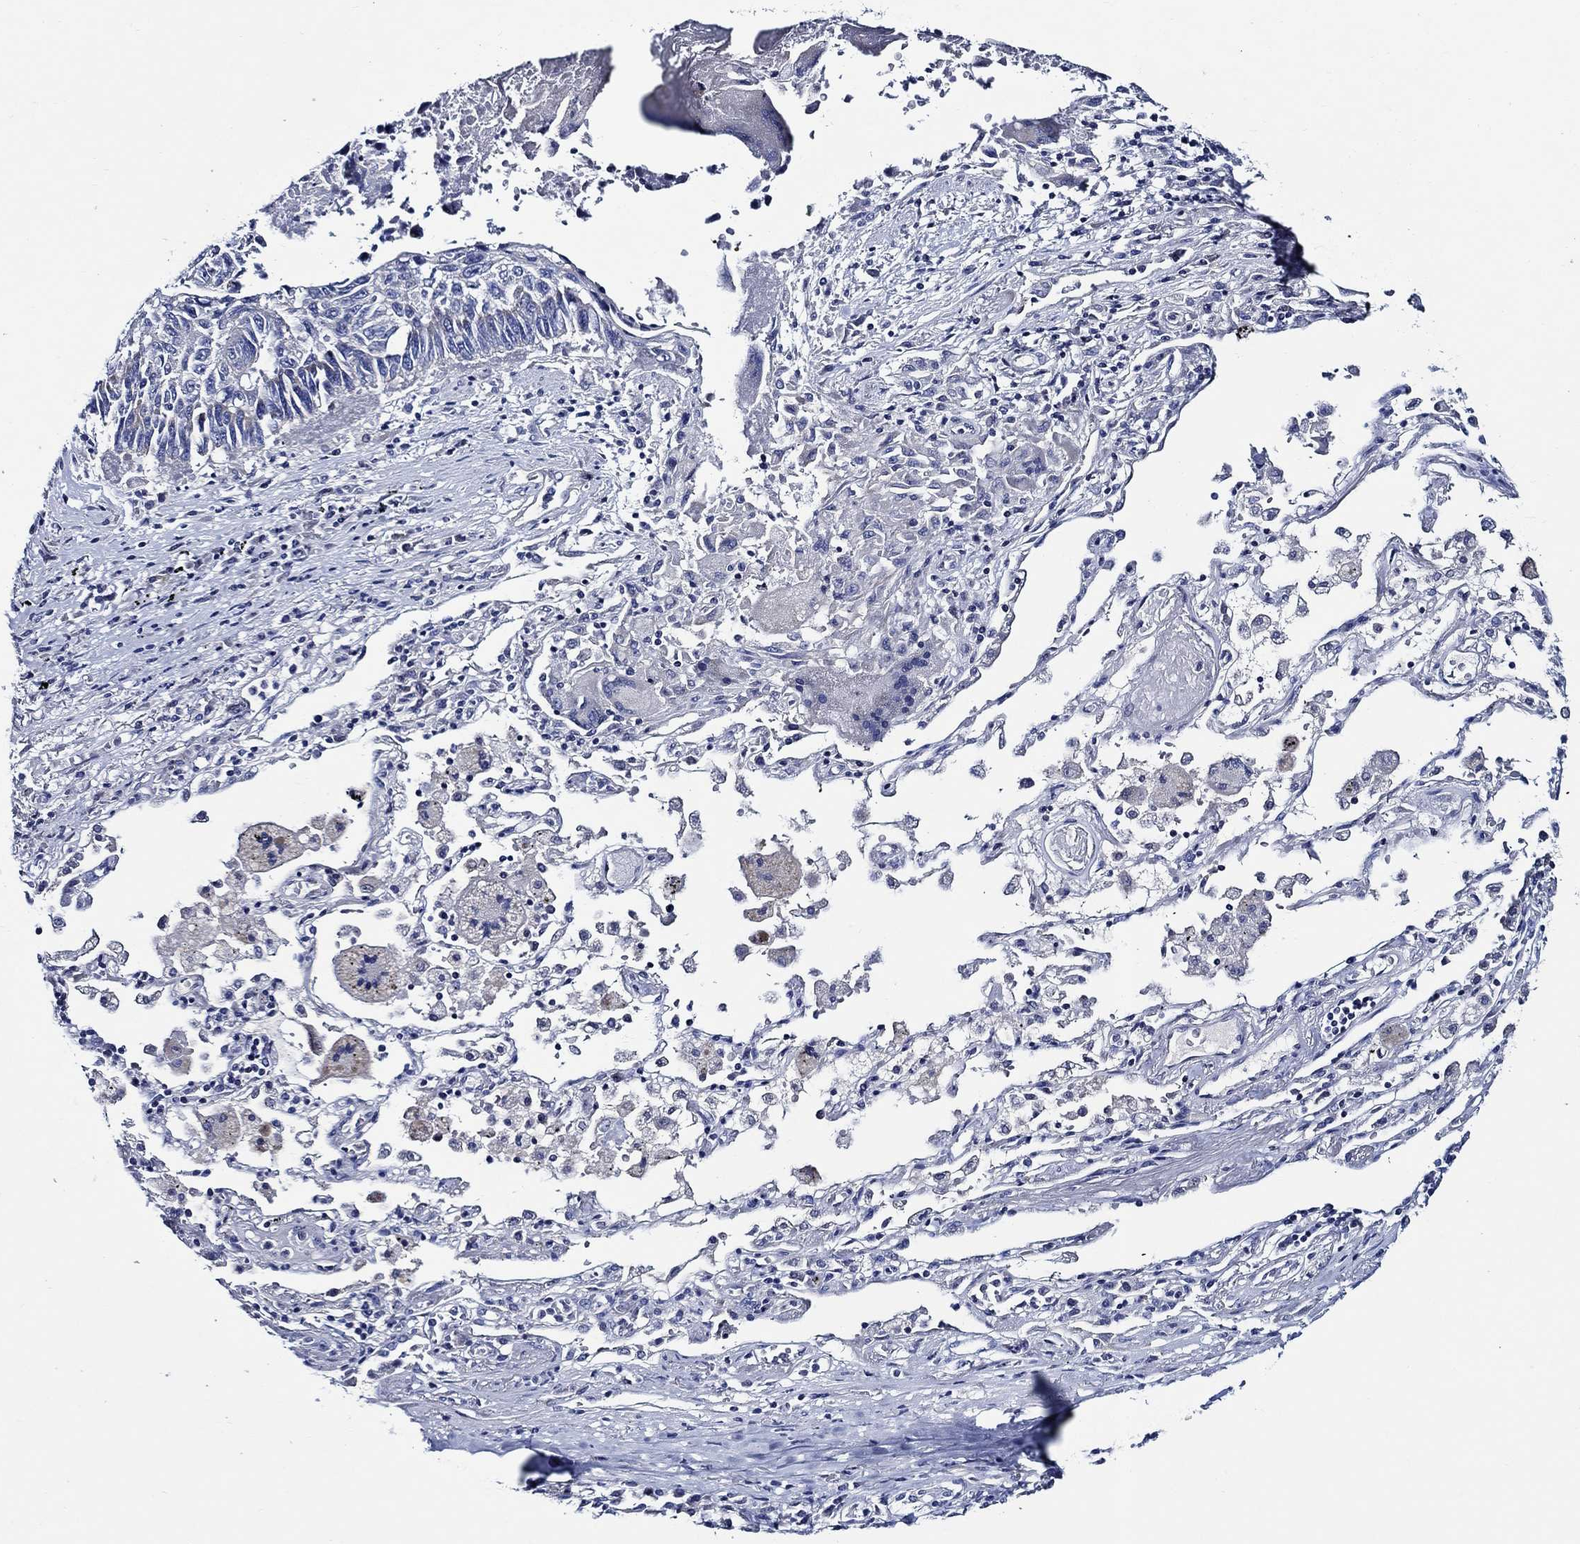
{"staining": {"intensity": "negative", "quantity": "none", "location": "none"}, "tissue": "lung cancer", "cell_type": "Tumor cells", "image_type": "cancer", "snomed": [{"axis": "morphology", "description": "Squamous cell carcinoma, NOS"}, {"axis": "topography", "description": "Lung"}], "caption": "Immunohistochemistry (IHC) histopathology image of neoplastic tissue: squamous cell carcinoma (lung) stained with DAB displays no significant protein positivity in tumor cells.", "gene": "SKOR1", "patient": {"sex": "male", "age": 73}}